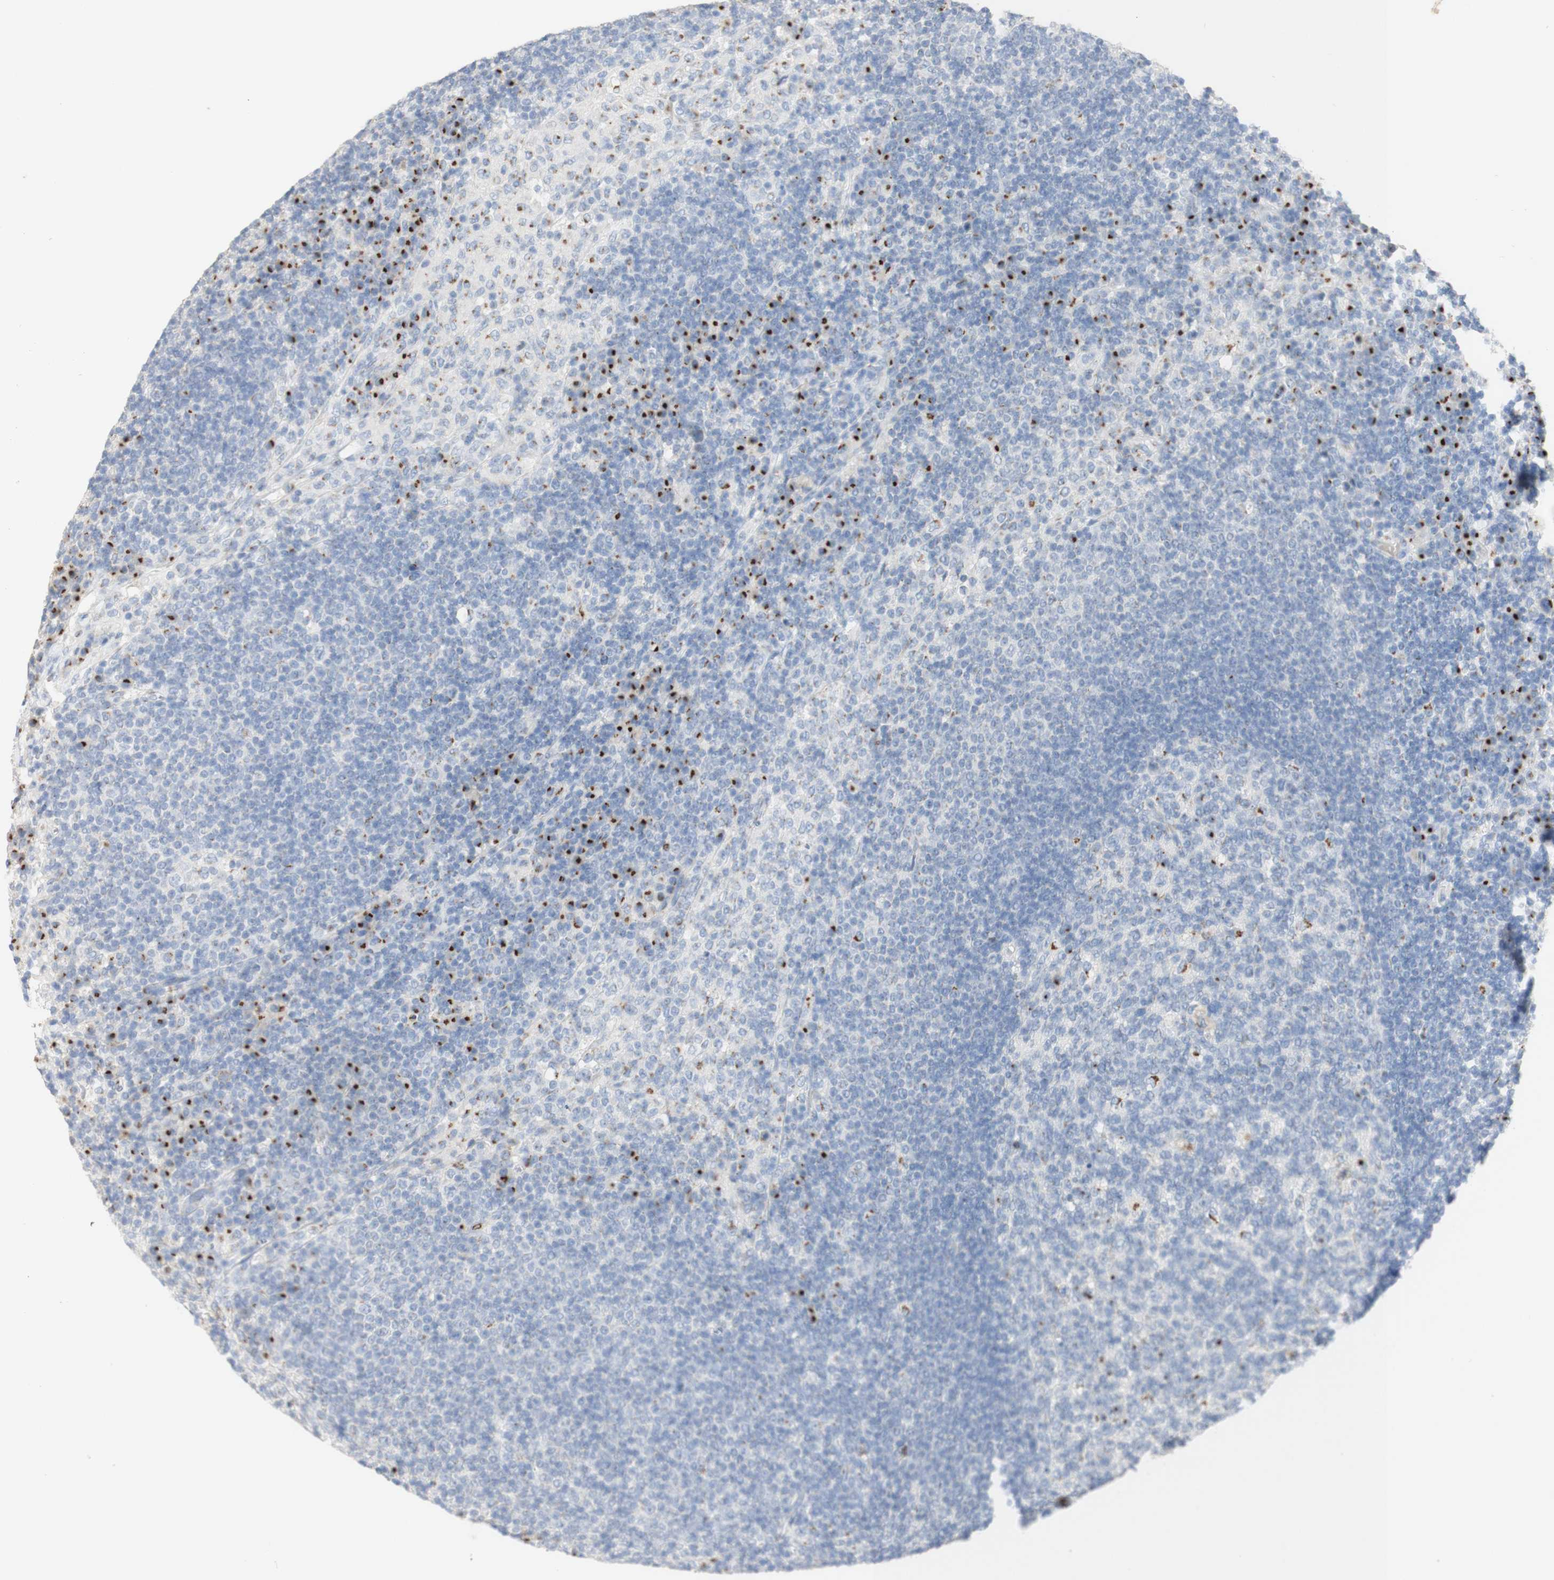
{"staining": {"intensity": "strong", "quantity": "<25%", "location": "cytoplasmic/membranous"}, "tissue": "lymph node", "cell_type": "Germinal center cells", "image_type": "normal", "snomed": [{"axis": "morphology", "description": "Normal tissue, NOS"}, {"axis": "topography", "description": "Lymph node"}], "caption": "Human lymph node stained with a brown dye shows strong cytoplasmic/membranous positive positivity in approximately <25% of germinal center cells.", "gene": "MANEA", "patient": {"sex": "female", "age": 53}}